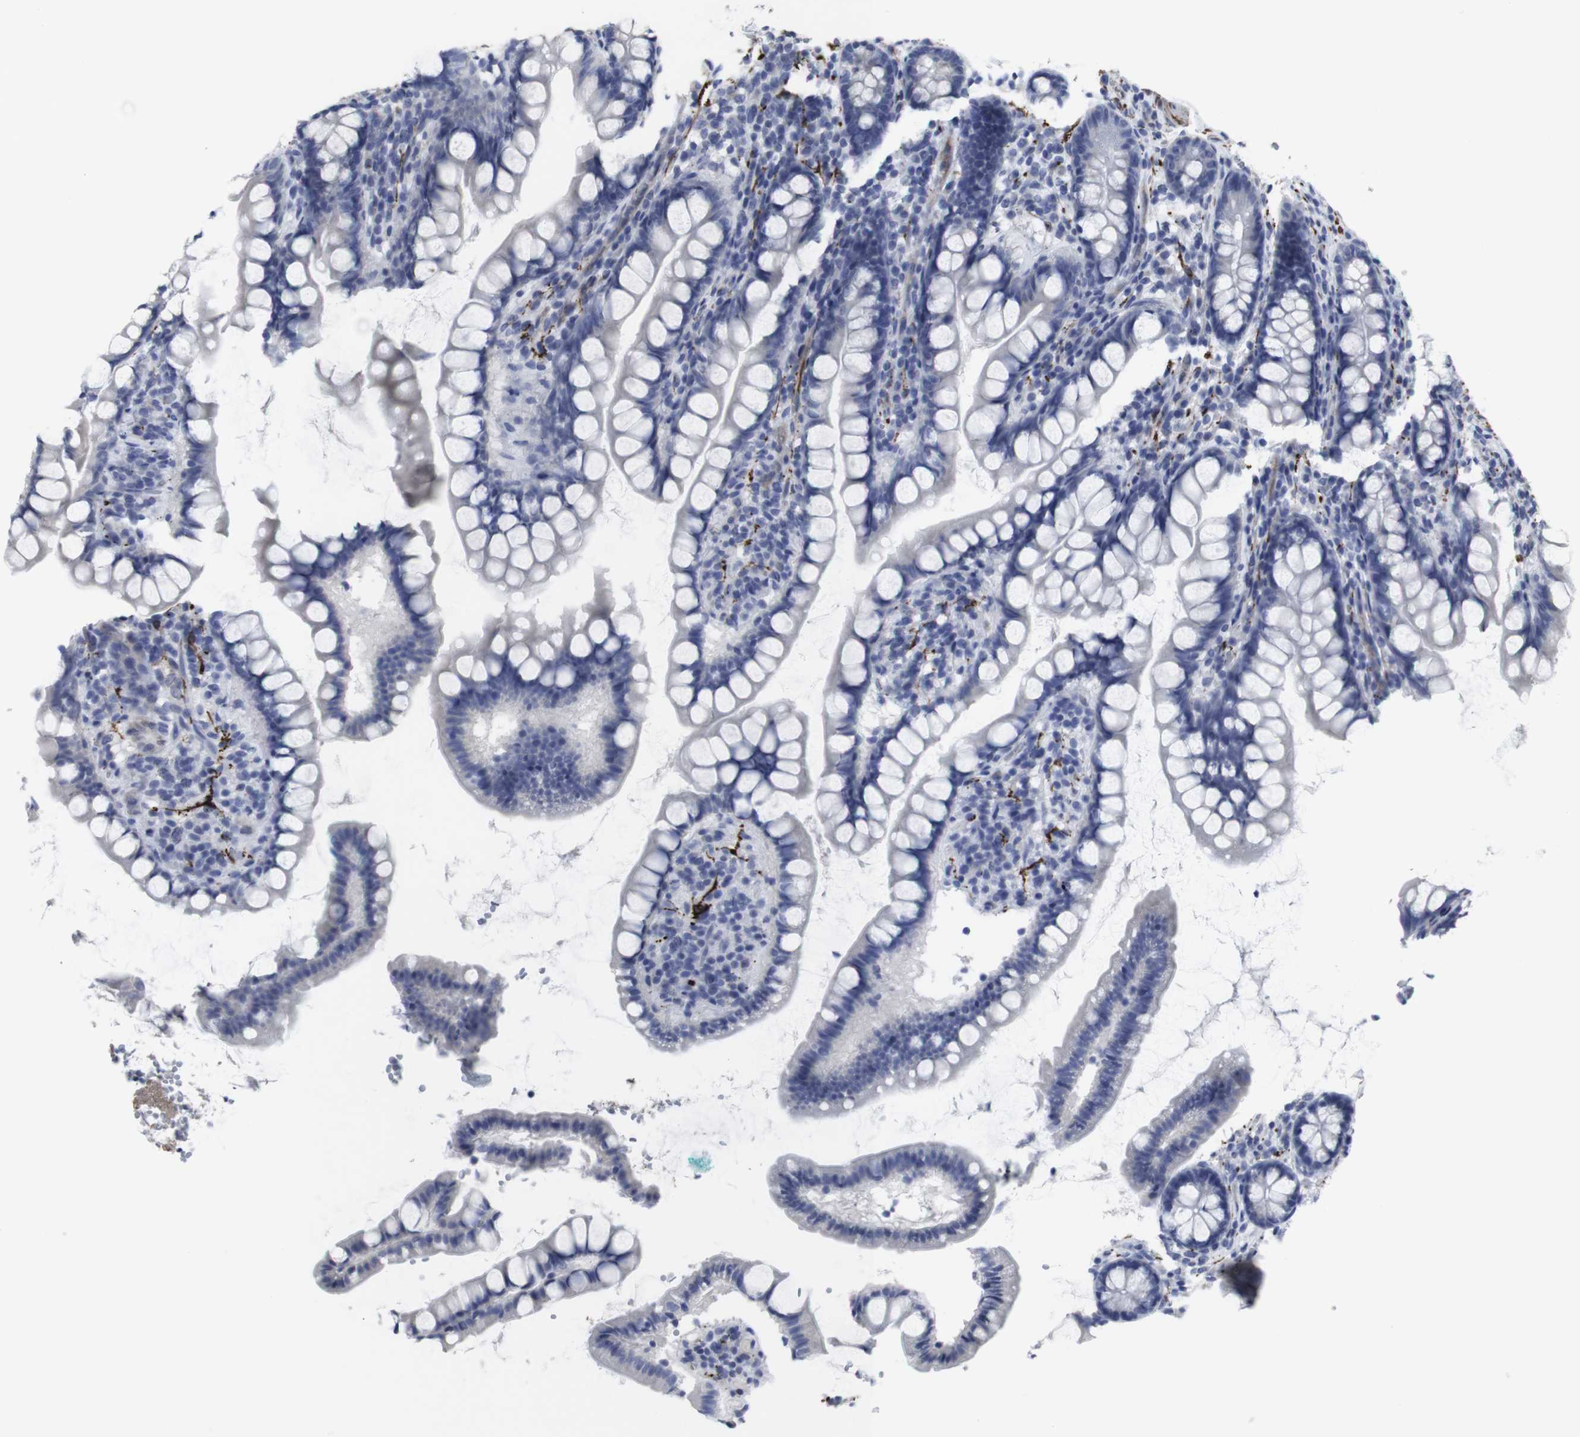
{"staining": {"intensity": "negative", "quantity": "none", "location": "none"}, "tissue": "small intestine", "cell_type": "Glandular cells", "image_type": "normal", "snomed": [{"axis": "morphology", "description": "Normal tissue, NOS"}, {"axis": "topography", "description": "Small intestine"}], "caption": "The immunohistochemistry (IHC) micrograph has no significant expression in glandular cells of small intestine. (DAB immunohistochemistry visualized using brightfield microscopy, high magnification).", "gene": "SNCG", "patient": {"sex": "female", "age": 84}}